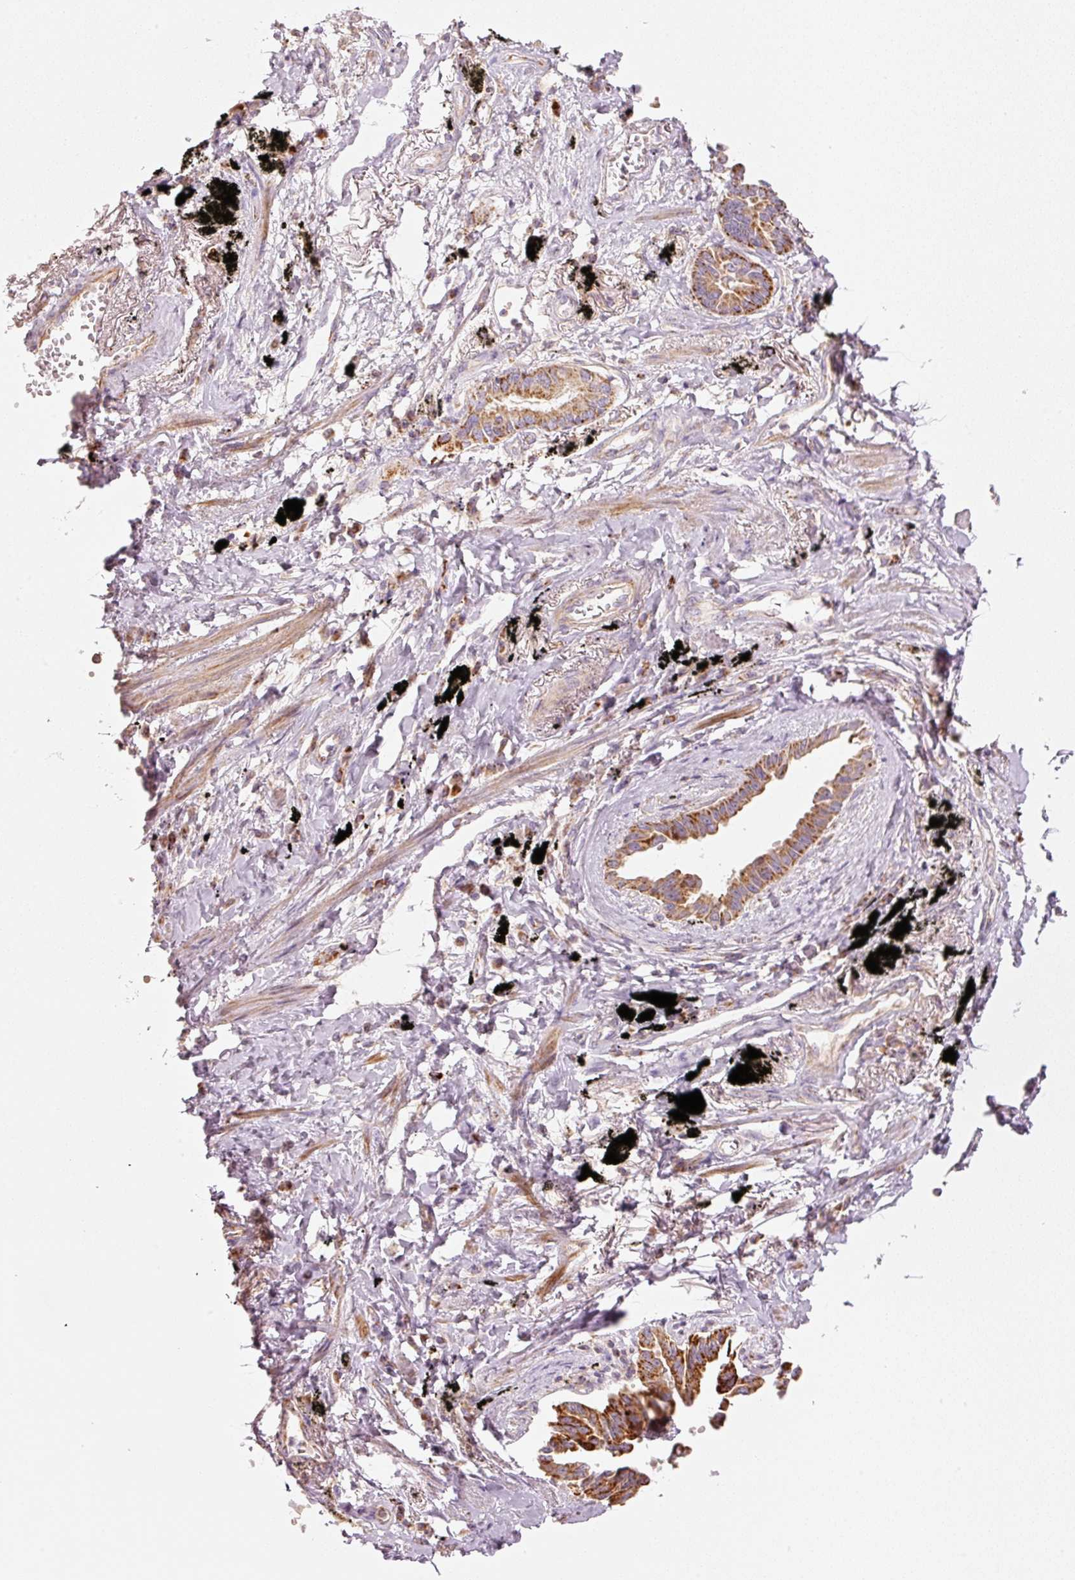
{"staining": {"intensity": "moderate", "quantity": ">75%", "location": "cytoplasmic/membranous"}, "tissue": "lung cancer", "cell_type": "Tumor cells", "image_type": "cancer", "snomed": [{"axis": "morphology", "description": "Adenocarcinoma, NOS"}, {"axis": "topography", "description": "Lung"}], "caption": "Human lung adenocarcinoma stained with a protein marker reveals moderate staining in tumor cells.", "gene": "C17orf98", "patient": {"sex": "male", "age": 67}}